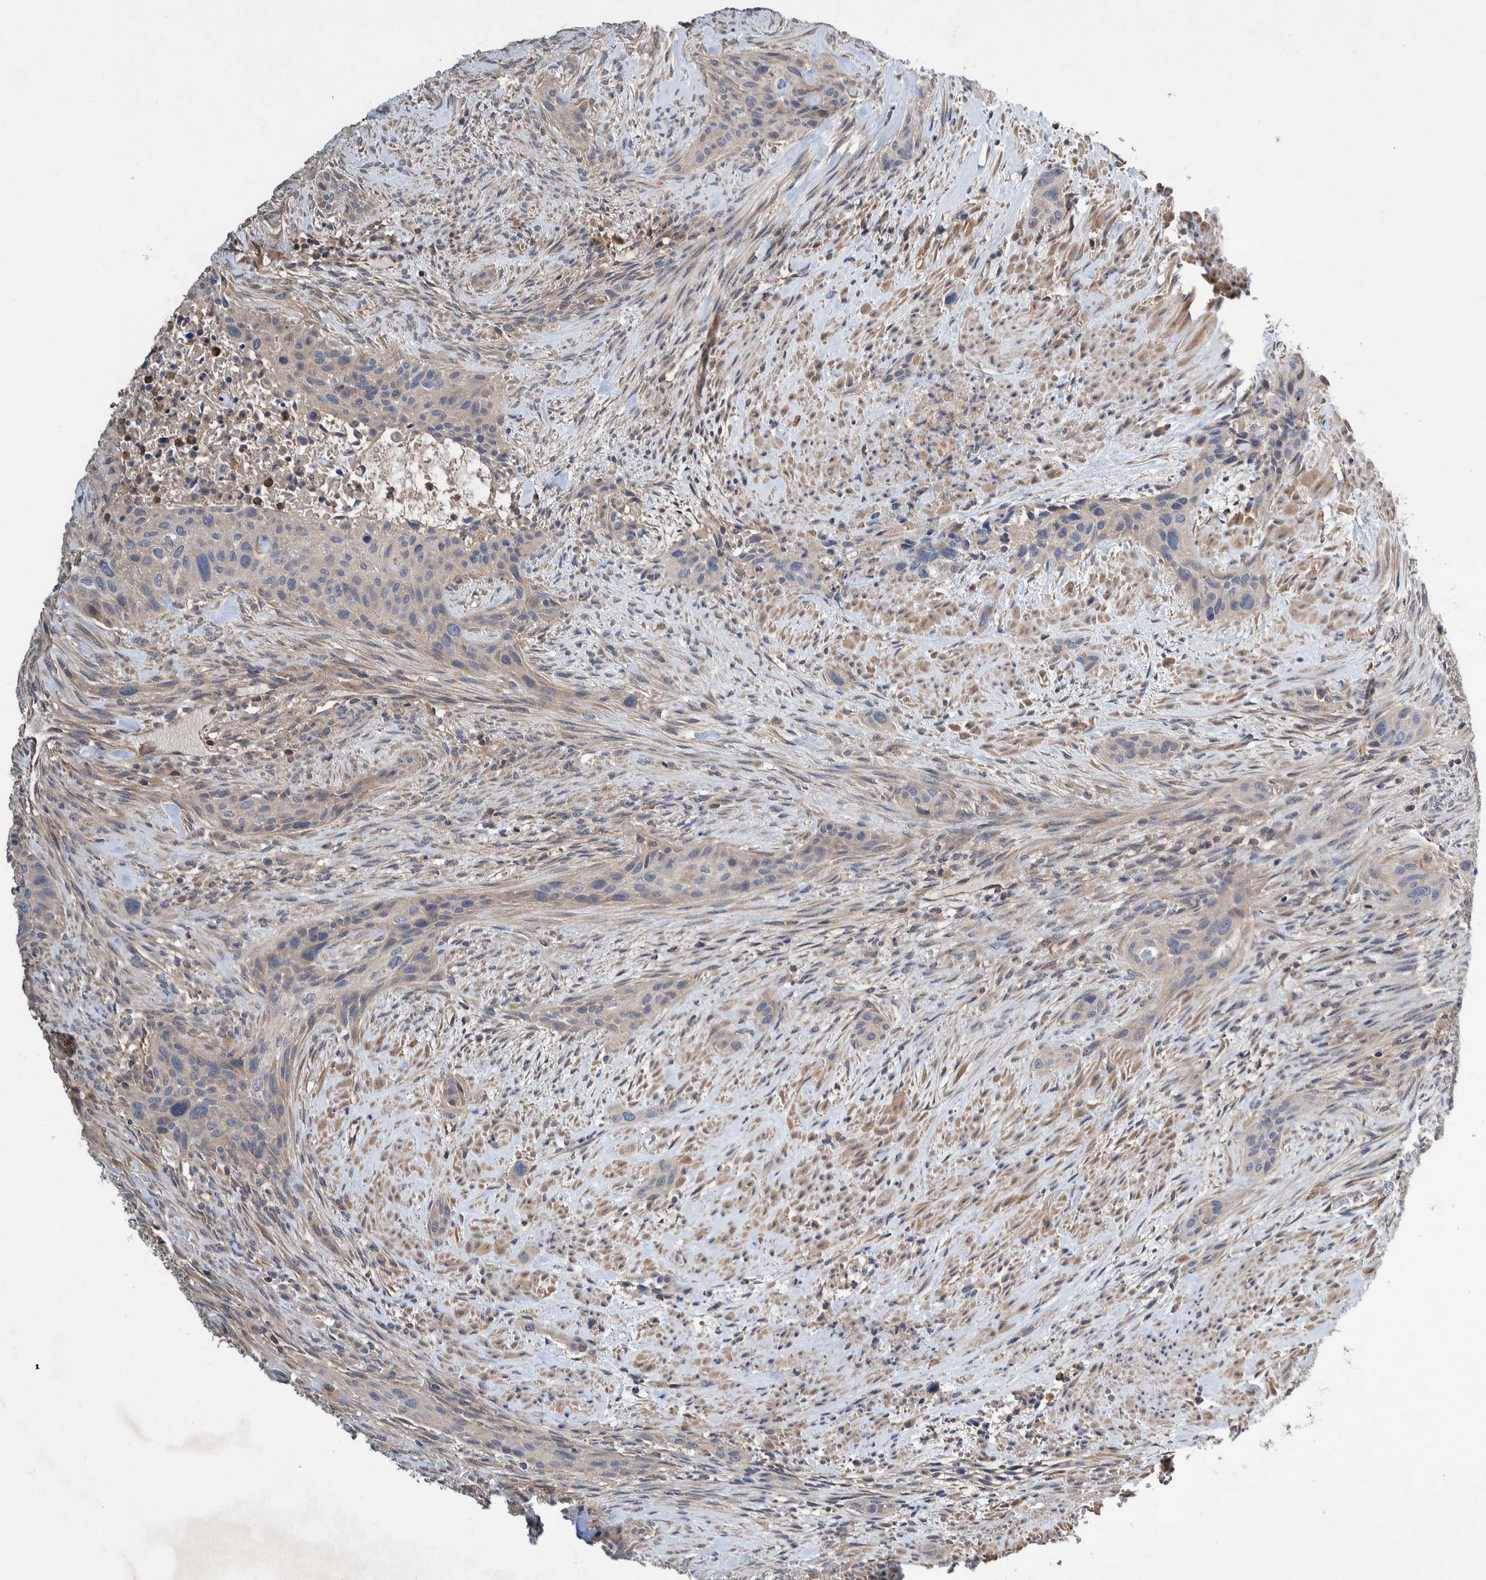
{"staining": {"intensity": "negative", "quantity": "none", "location": "none"}, "tissue": "urothelial cancer", "cell_type": "Tumor cells", "image_type": "cancer", "snomed": [{"axis": "morphology", "description": "Urothelial carcinoma, High grade"}, {"axis": "topography", "description": "Urinary bladder"}], "caption": "Tumor cells show no significant positivity in high-grade urothelial carcinoma.", "gene": "PLPBP", "patient": {"sex": "male", "age": 35}}